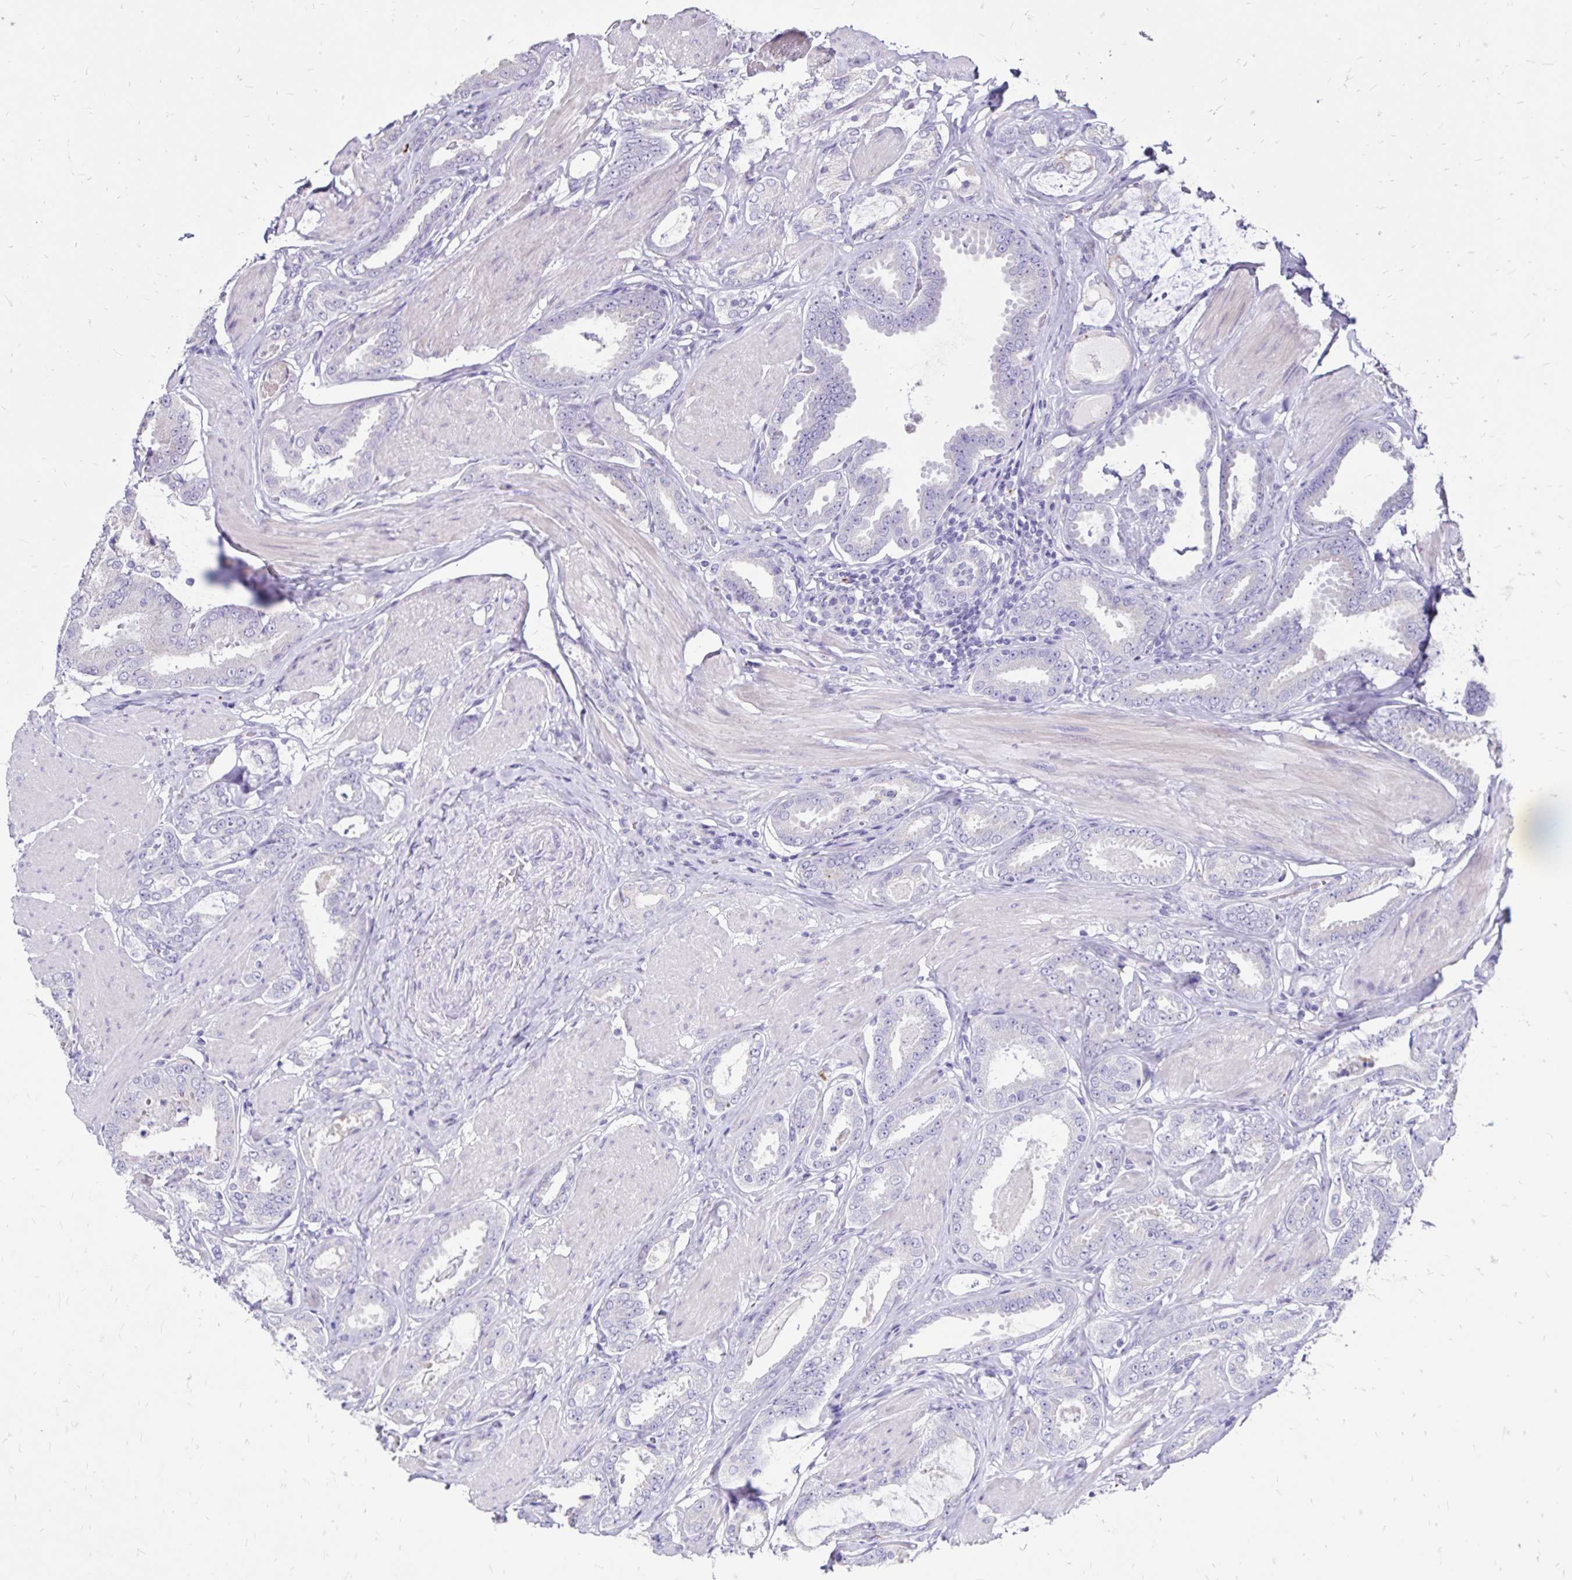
{"staining": {"intensity": "negative", "quantity": "none", "location": "none"}, "tissue": "prostate cancer", "cell_type": "Tumor cells", "image_type": "cancer", "snomed": [{"axis": "morphology", "description": "Adenocarcinoma, High grade"}, {"axis": "topography", "description": "Prostate"}], "caption": "A high-resolution photomicrograph shows immunohistochemistry staining of high-grade adenocarcinoma (prostate), which demonstrates no significant expression in tumor cells. (Stains: DAB (3,3'-diaminobenzidine) immunohistochemistry (IHC) with hematoxylin counter stain, Microscopy: brightfield microscopy at high magnification).", "gene": "EVPL", "patient": {"sex": "male", "age": 63}}